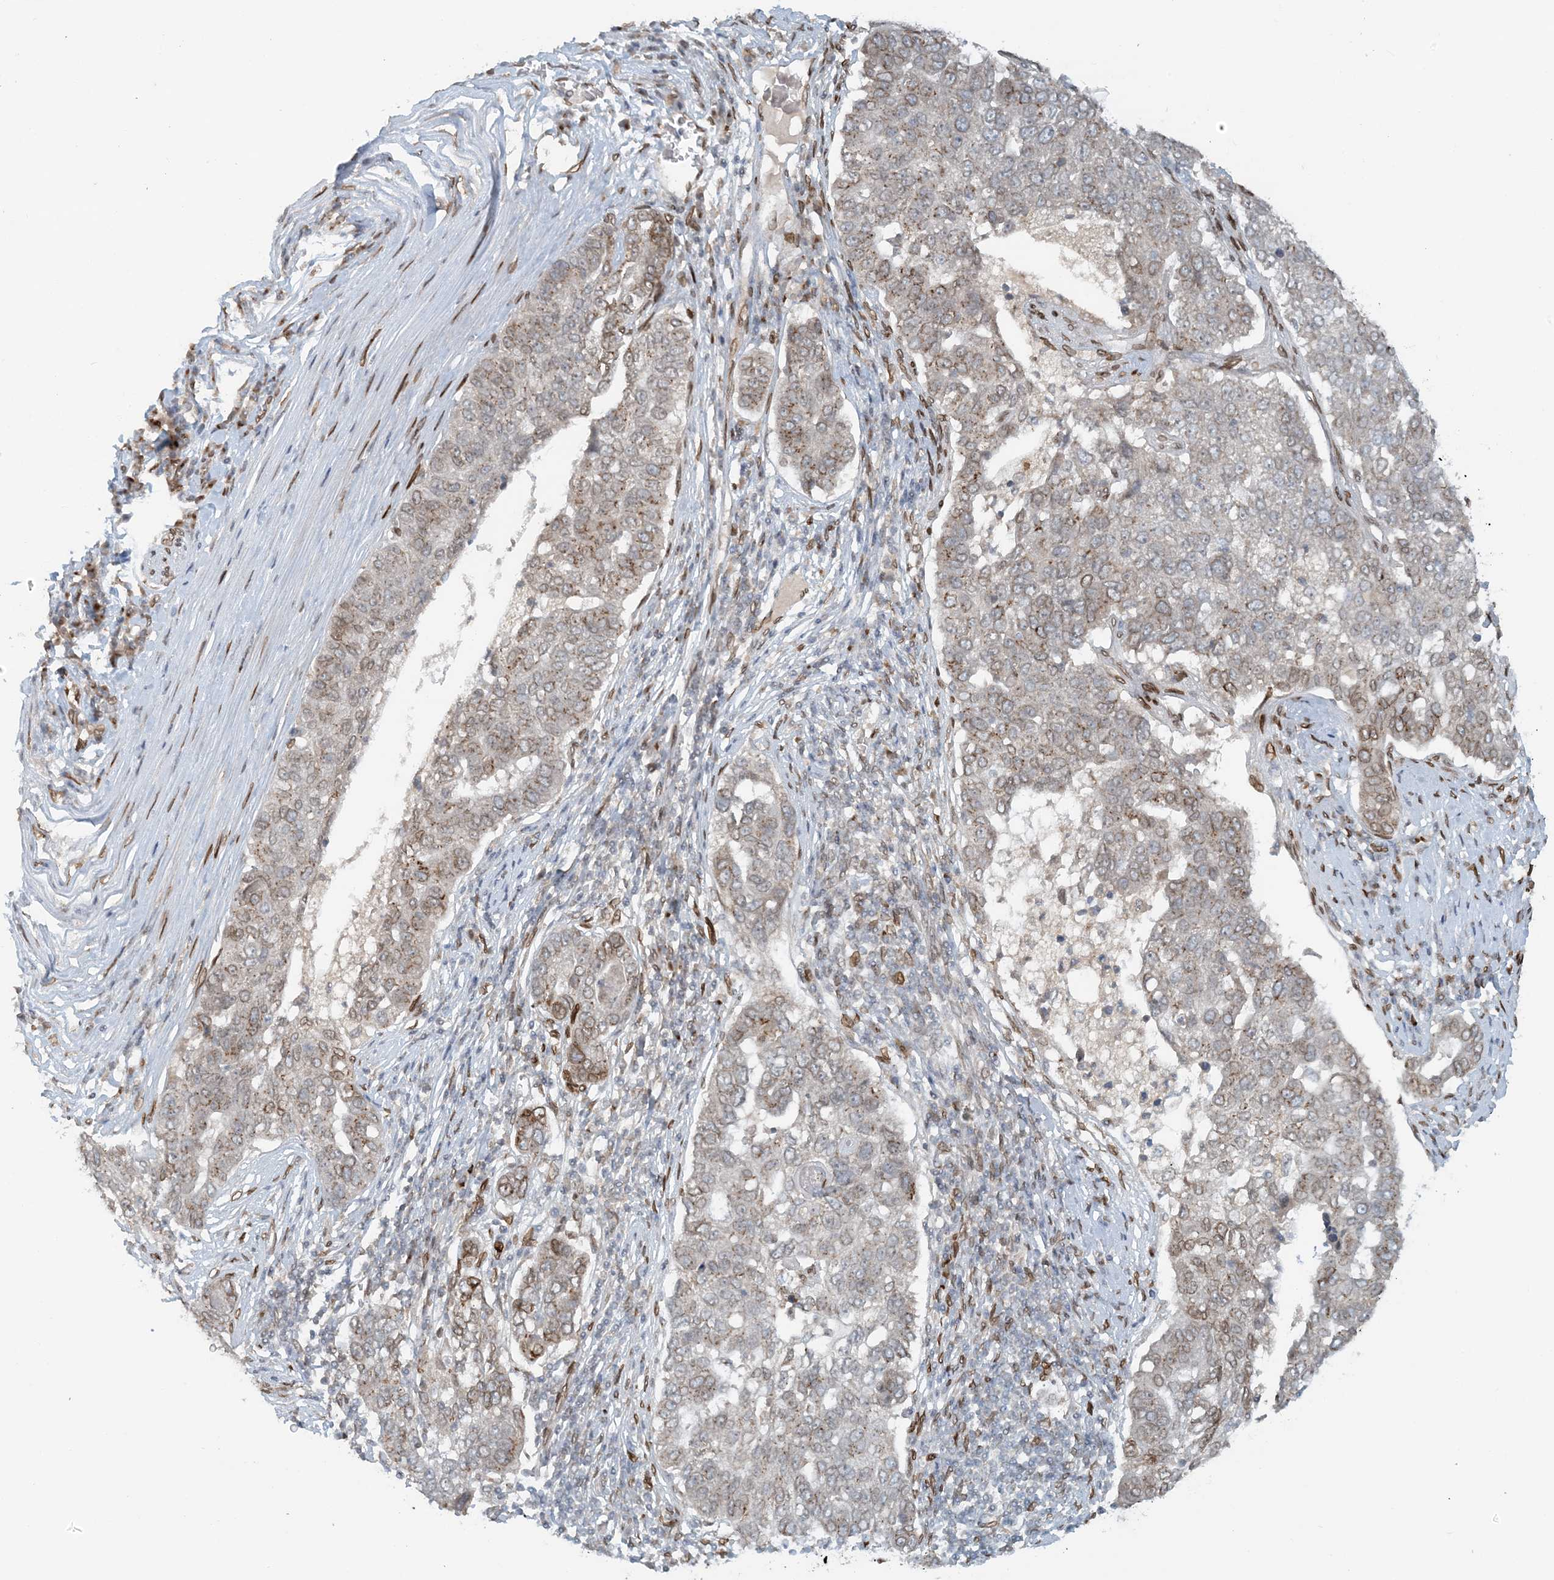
{"staining": {"intensity": "moderate", "quantity": "<25%", "location": "cytoplasmic/membranous"}, "tissue": "pancreatic cancer", "cell_type": "Tumor cells", "image_type": "cancer", "snomed": [{"axis": "morphology", "description": "Adenocarcinoma, NOS"}, {"axis": "topography", "description": "Pancreas"}], "caption": "Protein staining by immunohistochemistry (IHC) demonstrates moderate cytoplasmic/membranous positivity in approximately <25% of tumor cells in pancreatic cancer.", "gene": "SLC35A2", "patient": {"sex": "female", "age": 61}}